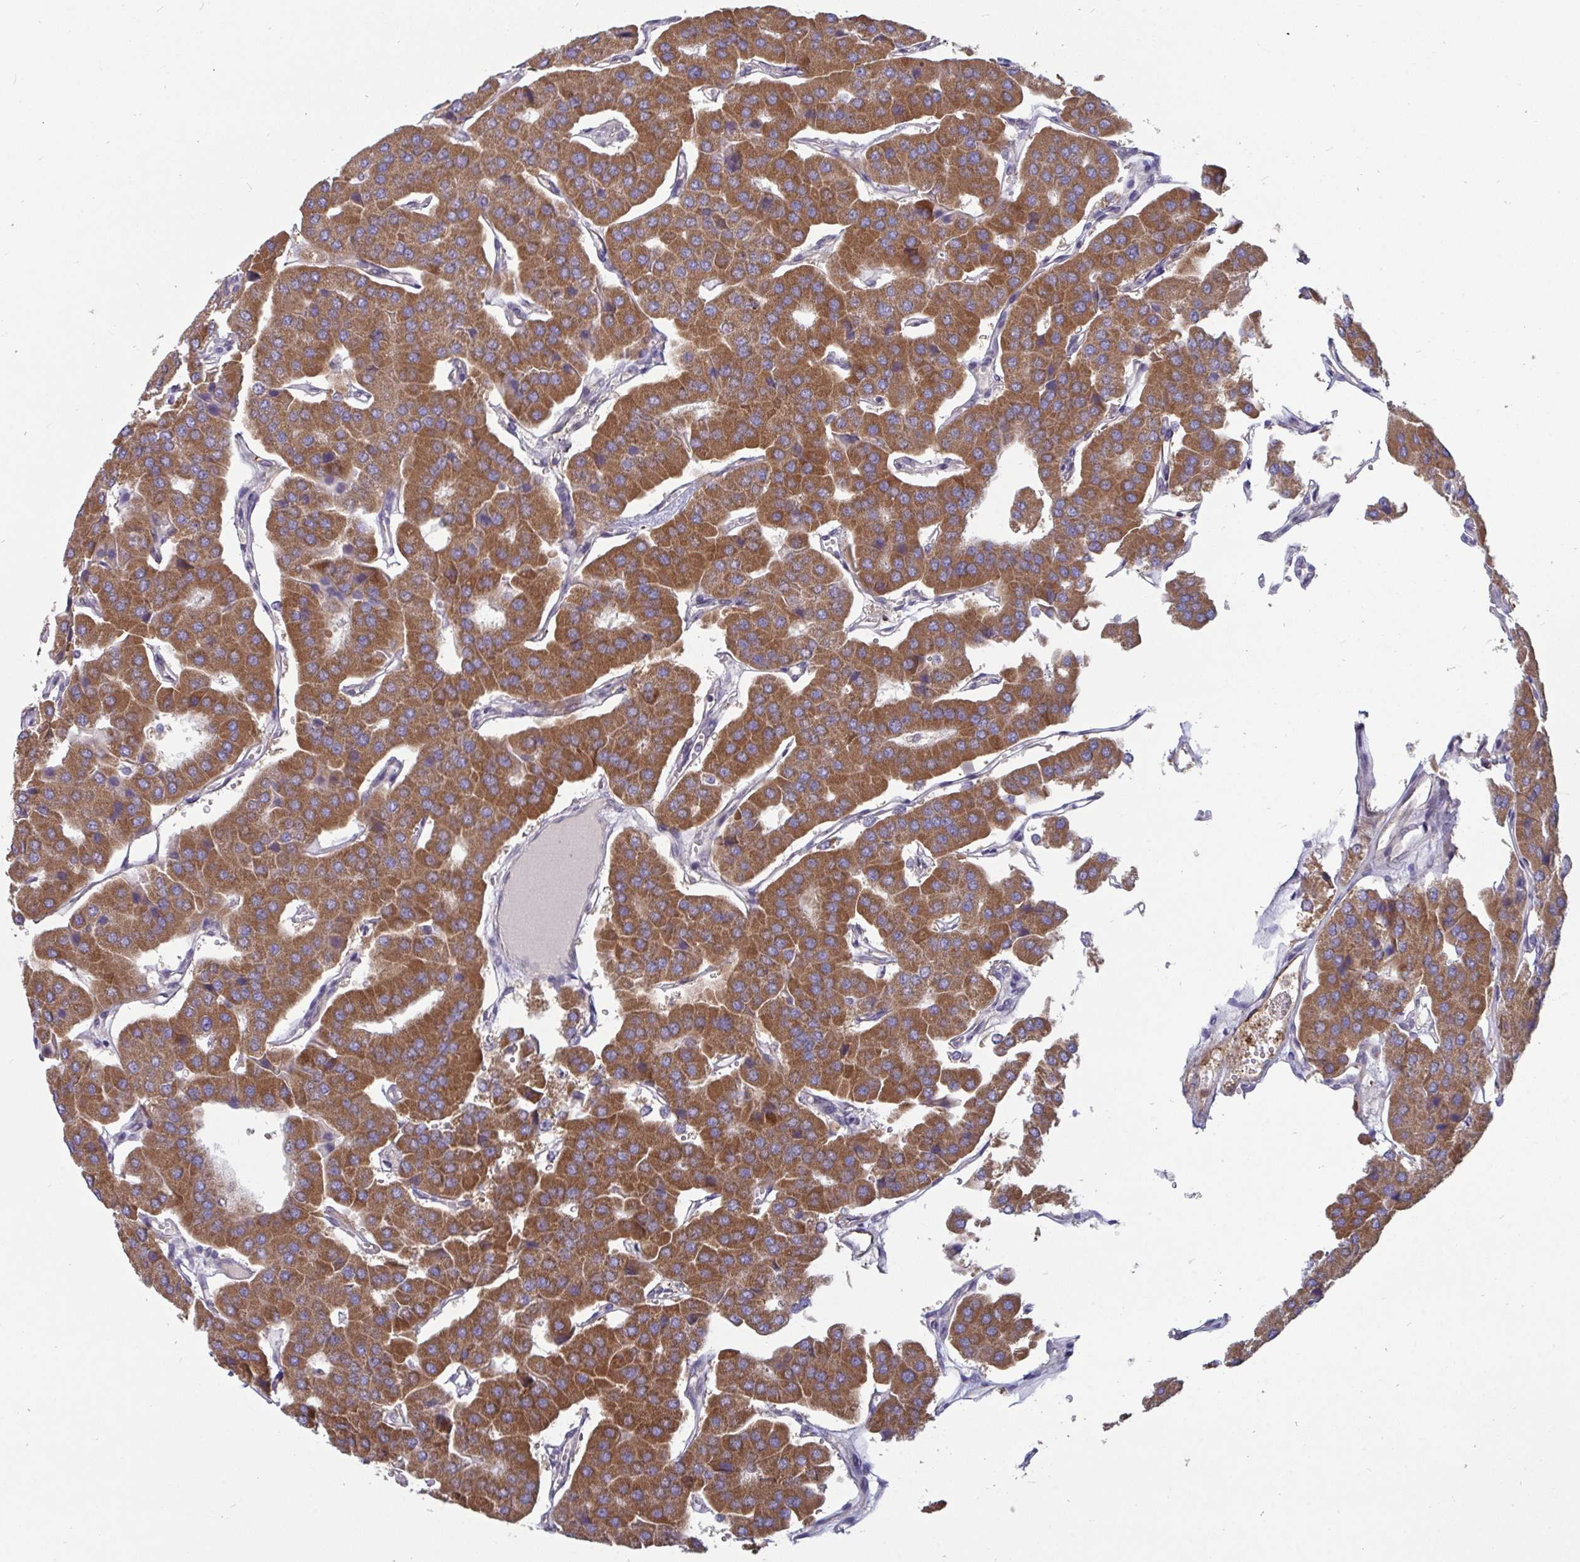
{"staining": {"intensity": "moderate", "quantity": ">75%", "location": "cytoplasmic/membranous"}, "tissue": "parathyroid gland", "cell_type": "Glandular cells", "image_type": "normal", "snomed": [{"axis": "morphology", "description": "Normal tissue, NOS"}, {"axis": "morphology", "description": "Adenoma, NOS"}, {"axis": "topography", "description": "Parathyroid gland"}], "caption": "Protein expression by immunohistochemistry (IHC) displays moderate cytoplasmic/membranous expression in approximately >75% of glandular cells in unremarkable parathyroid gland. (IHC, brightfield microscopy, high magnification).", "gene": "ISCU", "patient": {"sex": "female", "age": 86}}